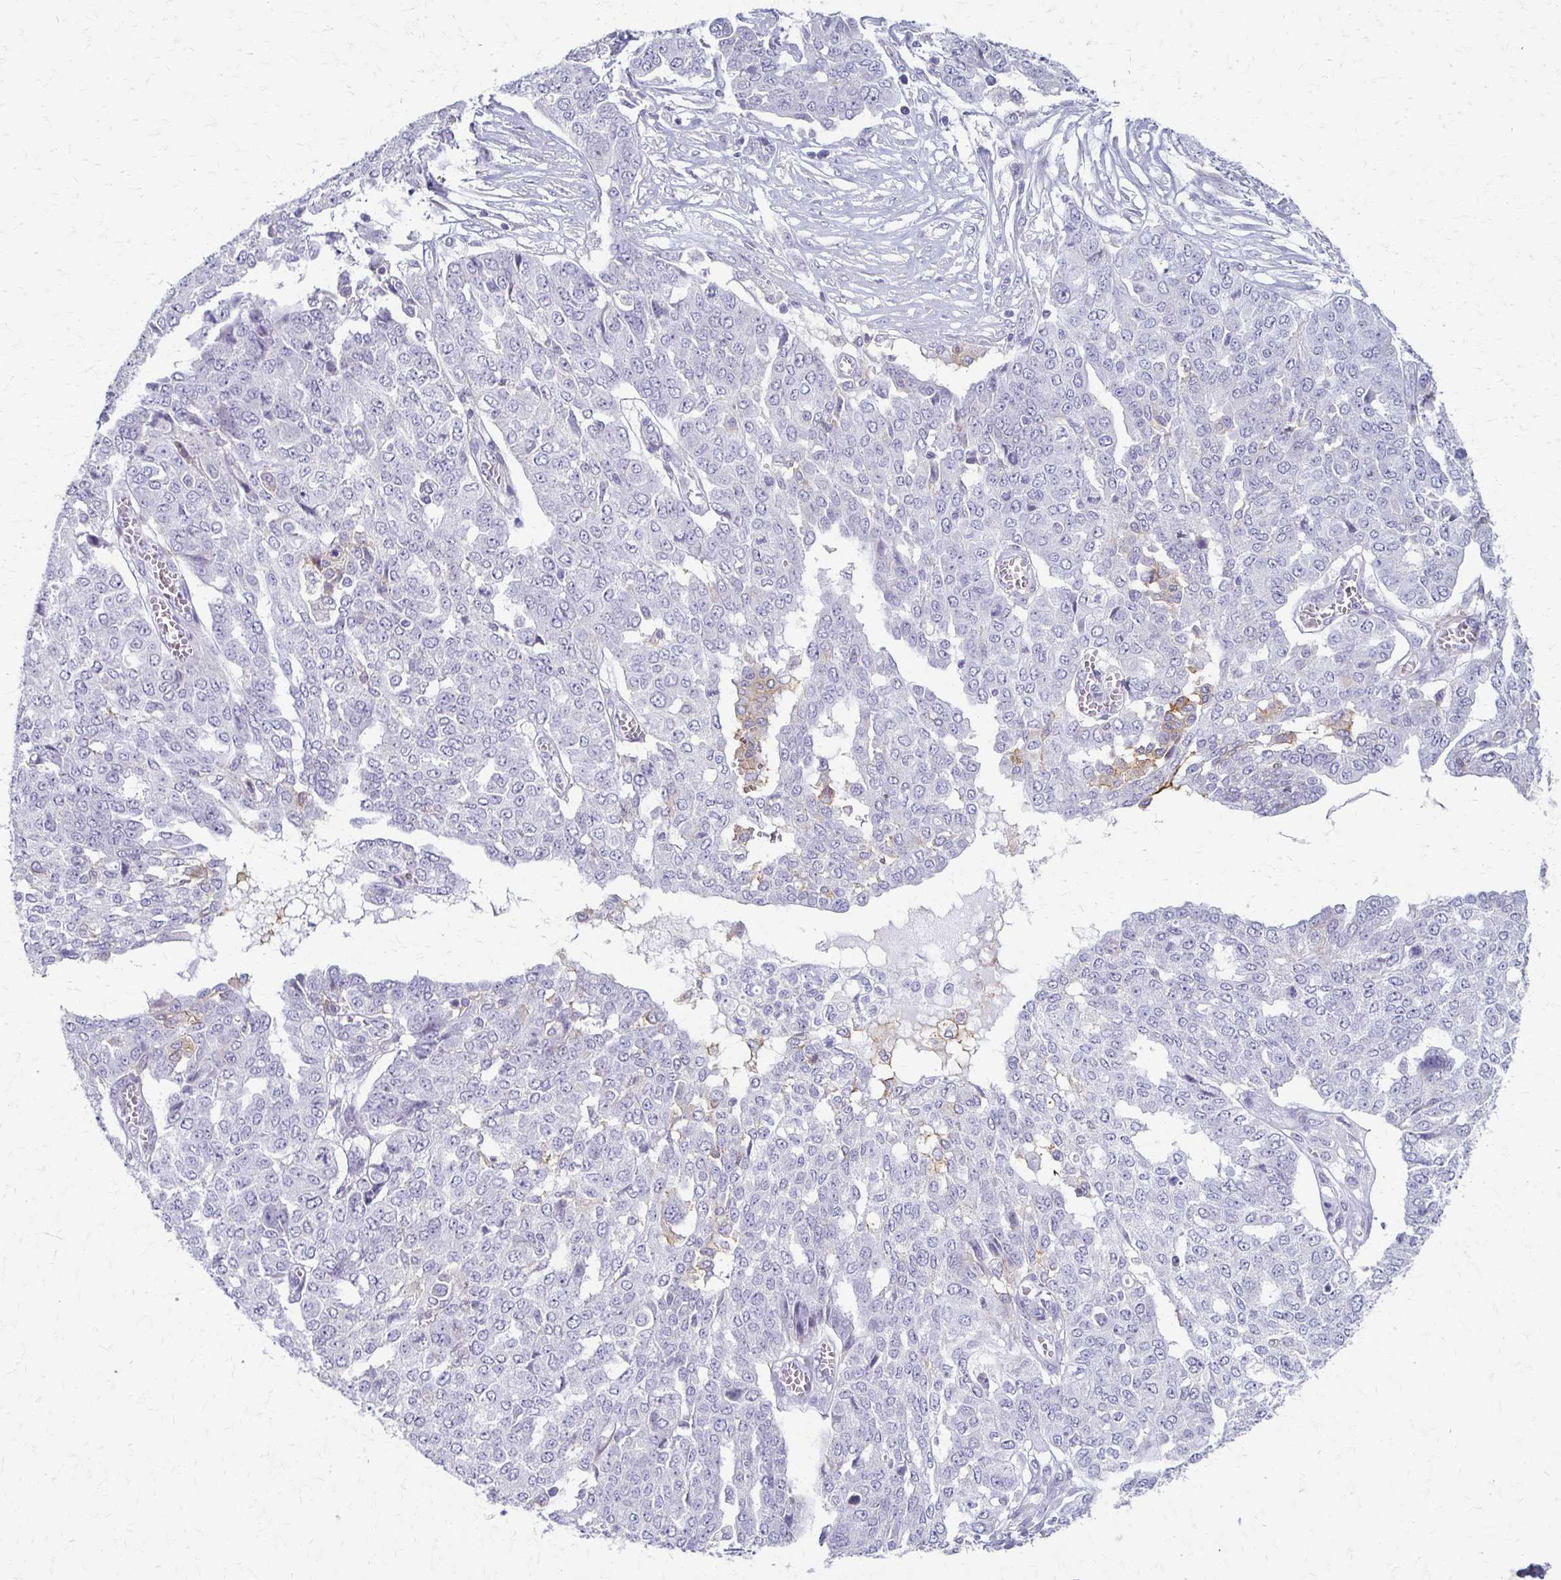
{"staining": {"intensity": "negative", "quantity": "none", "location": "none"}, "tissue": "ovarian cancer", "cell_type": "Tumor cells", "image_type": "cancer", "snomed": [{"axis": "morphology", "description": "Cystadenocarcinoma, serous, NOS"}, {"axis": "topography", "description": "Soft tissue"}, {"axis": "topography", "description": "Ovary"}], "caption": "Human ovarian cancer stained for a protein using immunohistochemistry demonstrates no expression in tumor cells.", "gene": "FCGR2B", "patient": {"sex": "female", "age": 57}}